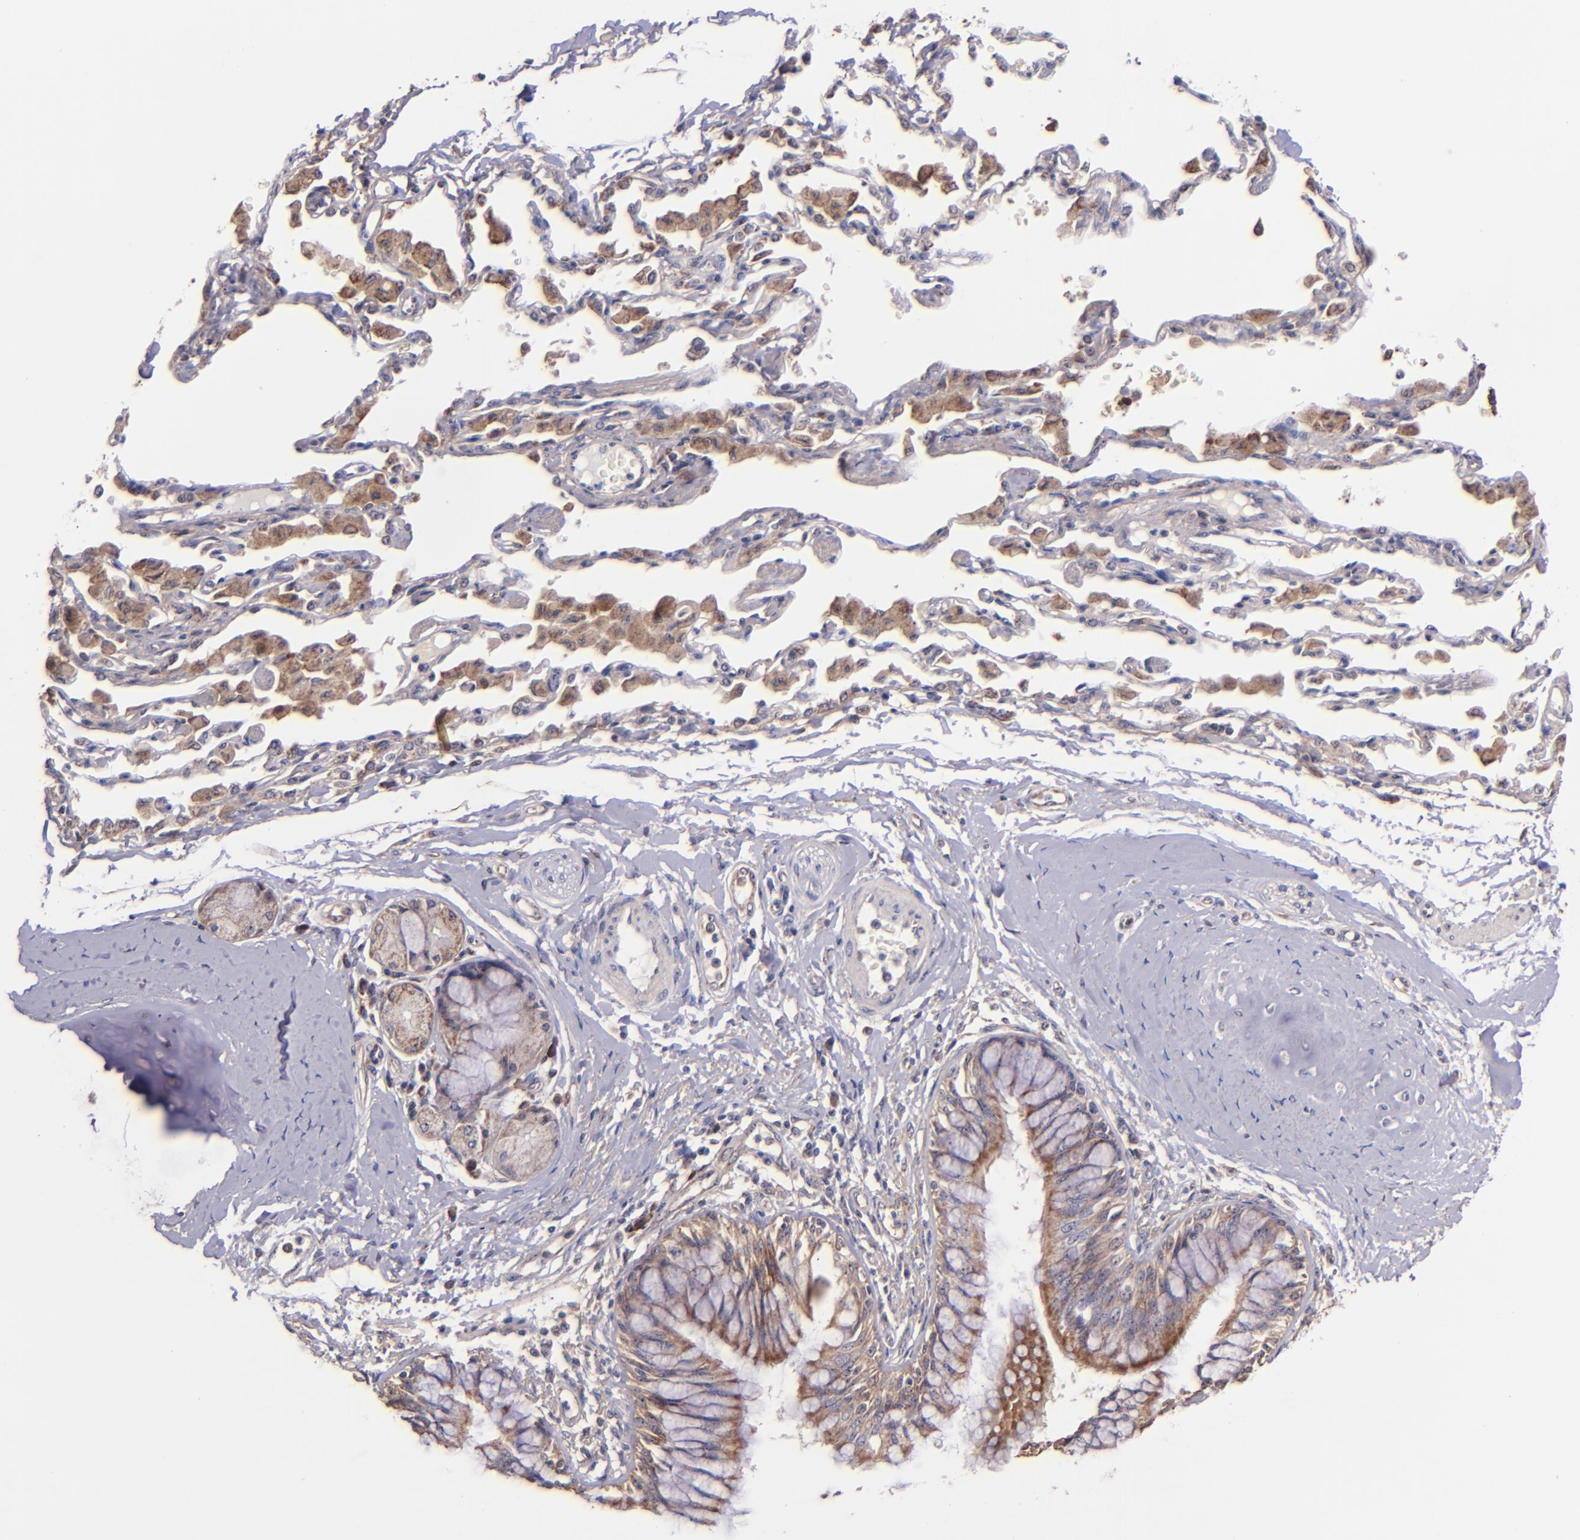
{"staining": {"intensity": "moderate", "quantity": "25%-75%", "location": "cytoplasmic/membranous"}, "tissue": "bronchus", "cell_type": "Respiratory epithelial cells", "image_type": "normal", "snomed": [{"axis": "morphology", "description": "Normal tissue, NOS"}, {"axis": "topography", "description": "Cartilage tissue"}, {"axis": "topography", "description": "Bronchus"}, {"axis": "topography", "description": "Lung"}, {"axis": "topography", "description": "Peripheral nerve tissue"}], "caption": "Immunohistochemistry (IHC) (DAB (3,3'-diaminobenzidine)) staining of benign bronchus displays moderate cytoplasmic/membranous protein staining in about 25%-75% of respiratory epithelial cells.", "gene": "SHC1", "patient": {"sex": "female", "age": 49}}